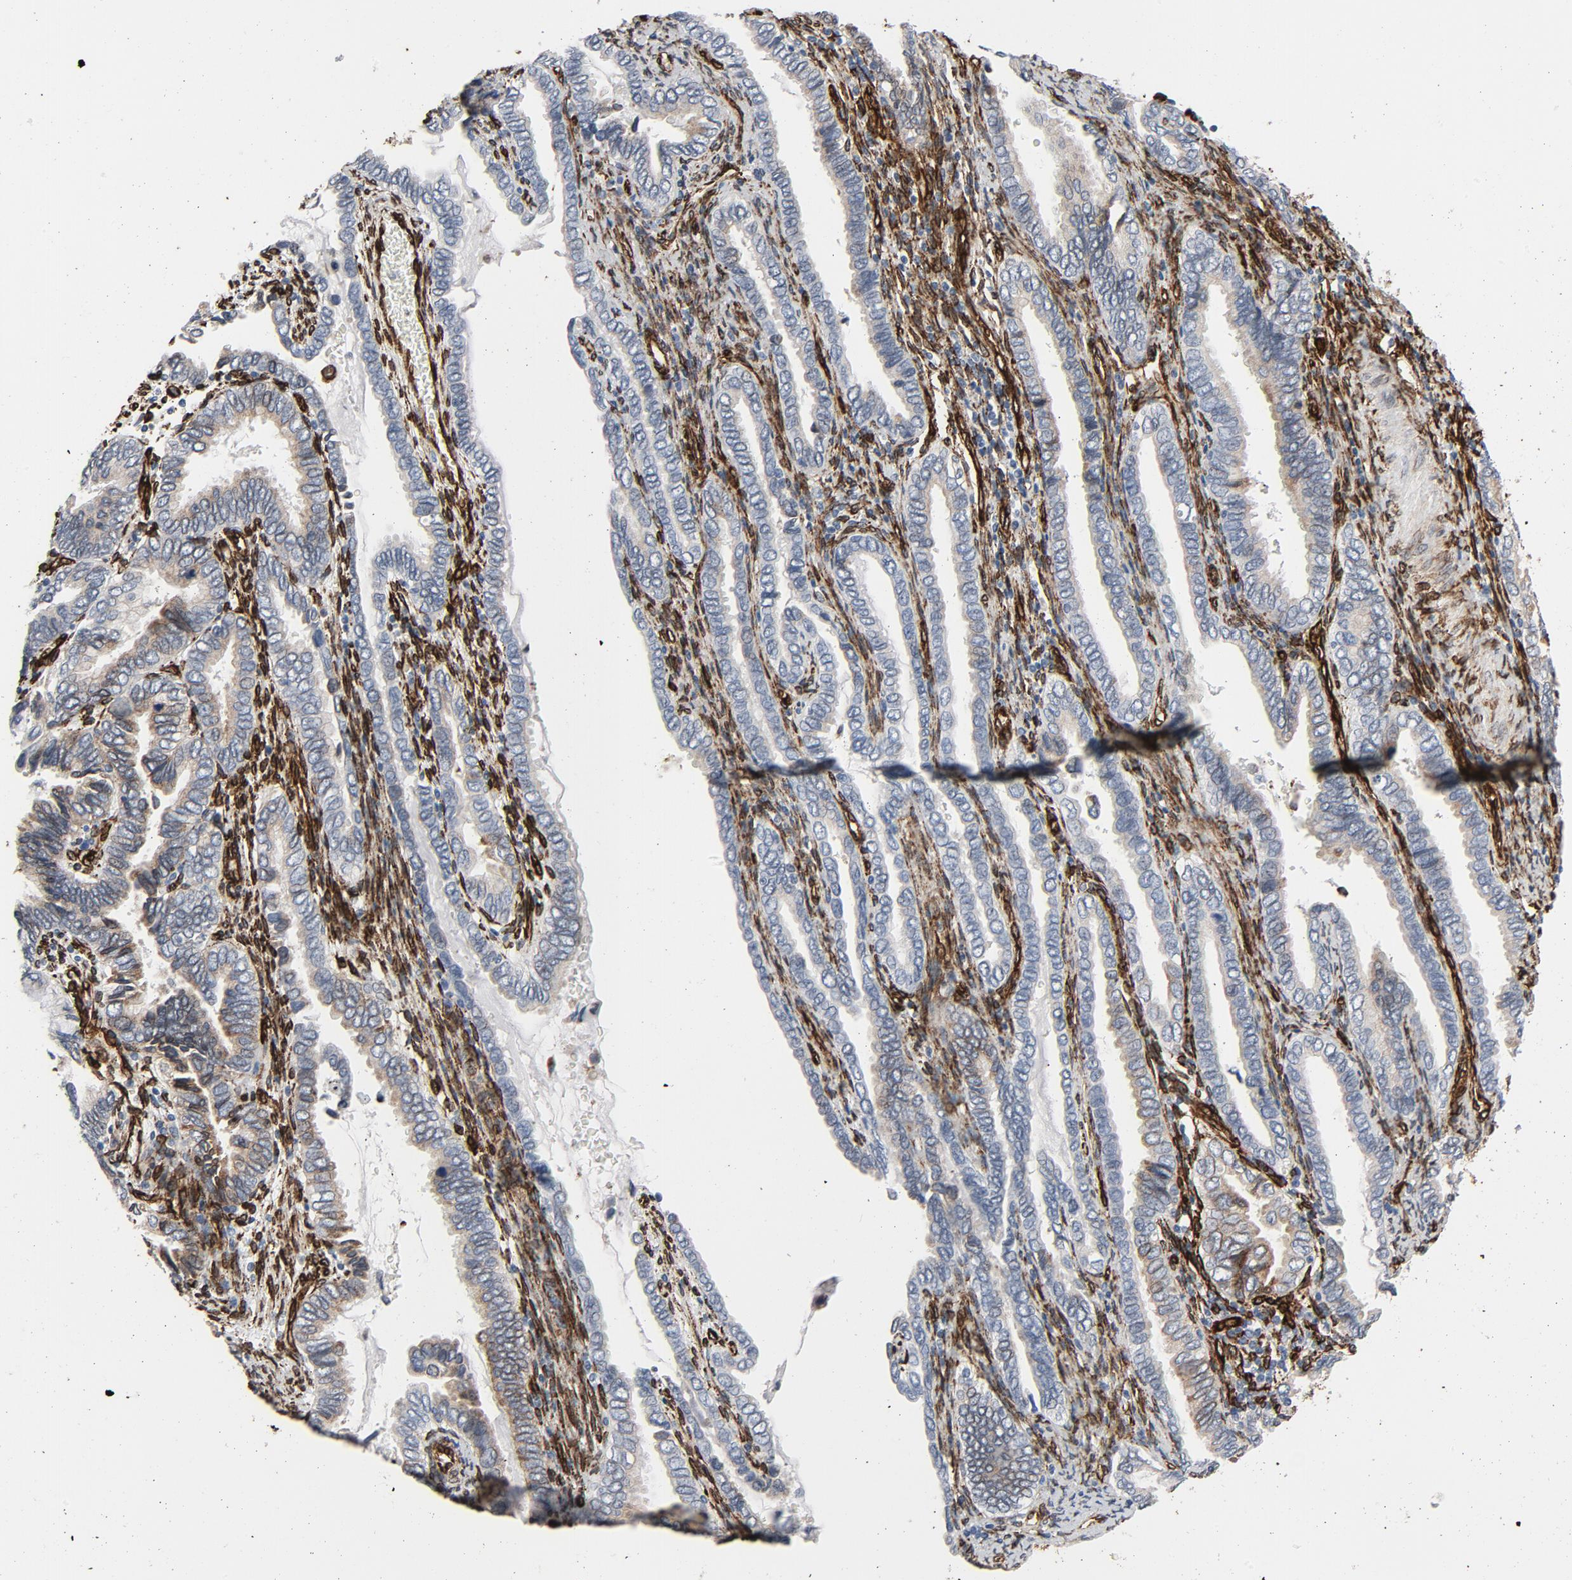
{"staining": {"intensity": "negative", "quantity": "none", "location": "none"}, "tissue": "cervical cancer", "cell_type": "Tumor cells", "image_type": "cancer", "snomed": [{"axis": "morphology", "description": "Squamous cell carcinoma, NOS"}, {"axis": "topography", "description": "Cervix"}], "caption": "High power microscopy image of an IHC image of cervical cancer, revealing no significant expression in tumor cells.", "gene": "SERPINH1", "patient": {"sex": "female", "age": 64}}